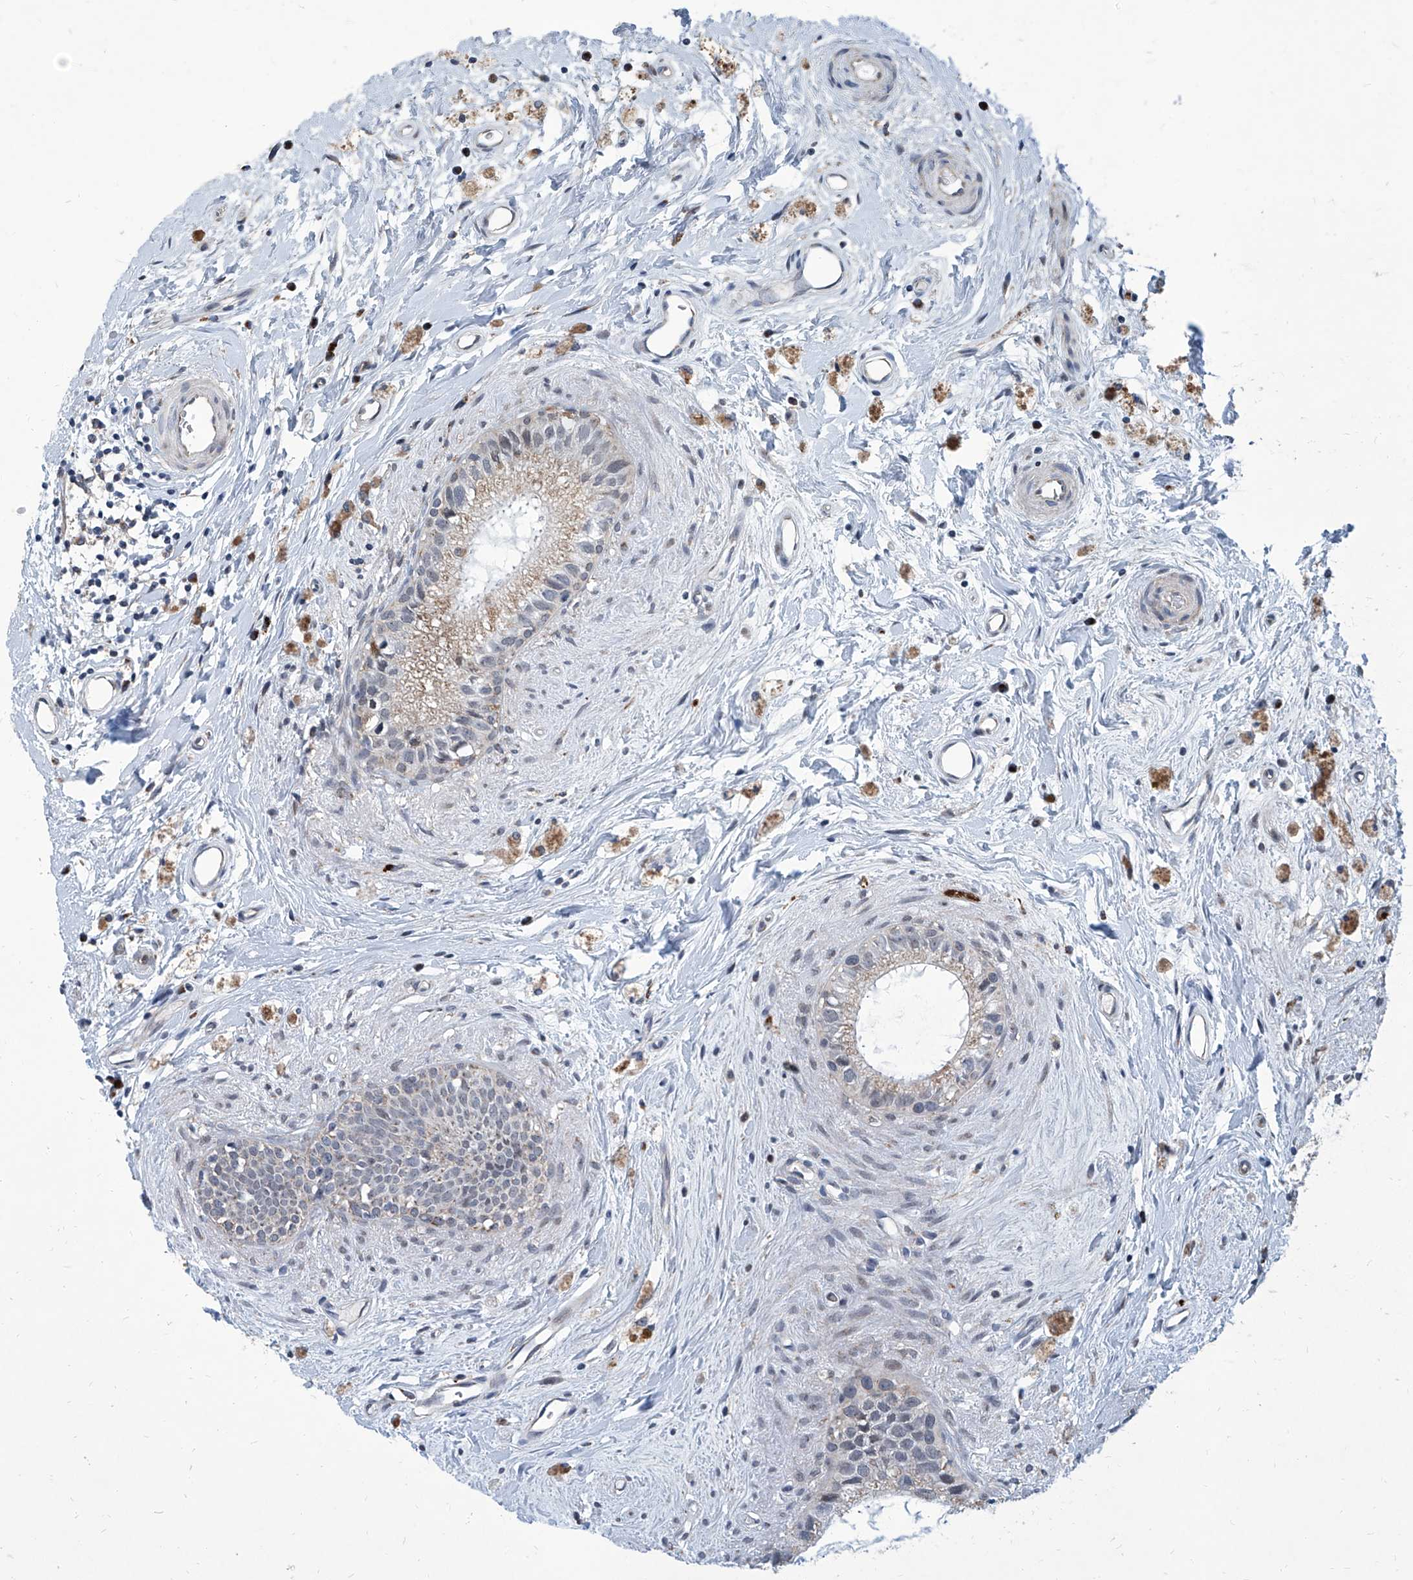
{"staining": {"intensity": "moderate", "quantity": "25%-75%", "location": "cytoplasmic/membranous"}, "tissue": "epididymis", "cell_type": "Glandular cells", "image_type": "normal", "snomed": [{"axis": "morphology", "description": "Normal tissue, NOS"}, {"axis": "topography", "description": "Epididymis"}], "caption": "Epididymis was stained to show a protein in brown. There is medium levels of moderate cytoplasmic/membranous staining in about 25%-75% of glandular cells. The staining was performed using DAB, with brown indicating positive protein expression. Nuclei are stained blue with hematoxylin.", "gene": "USP48", "patient": {"sex": "male", "age": 80}}